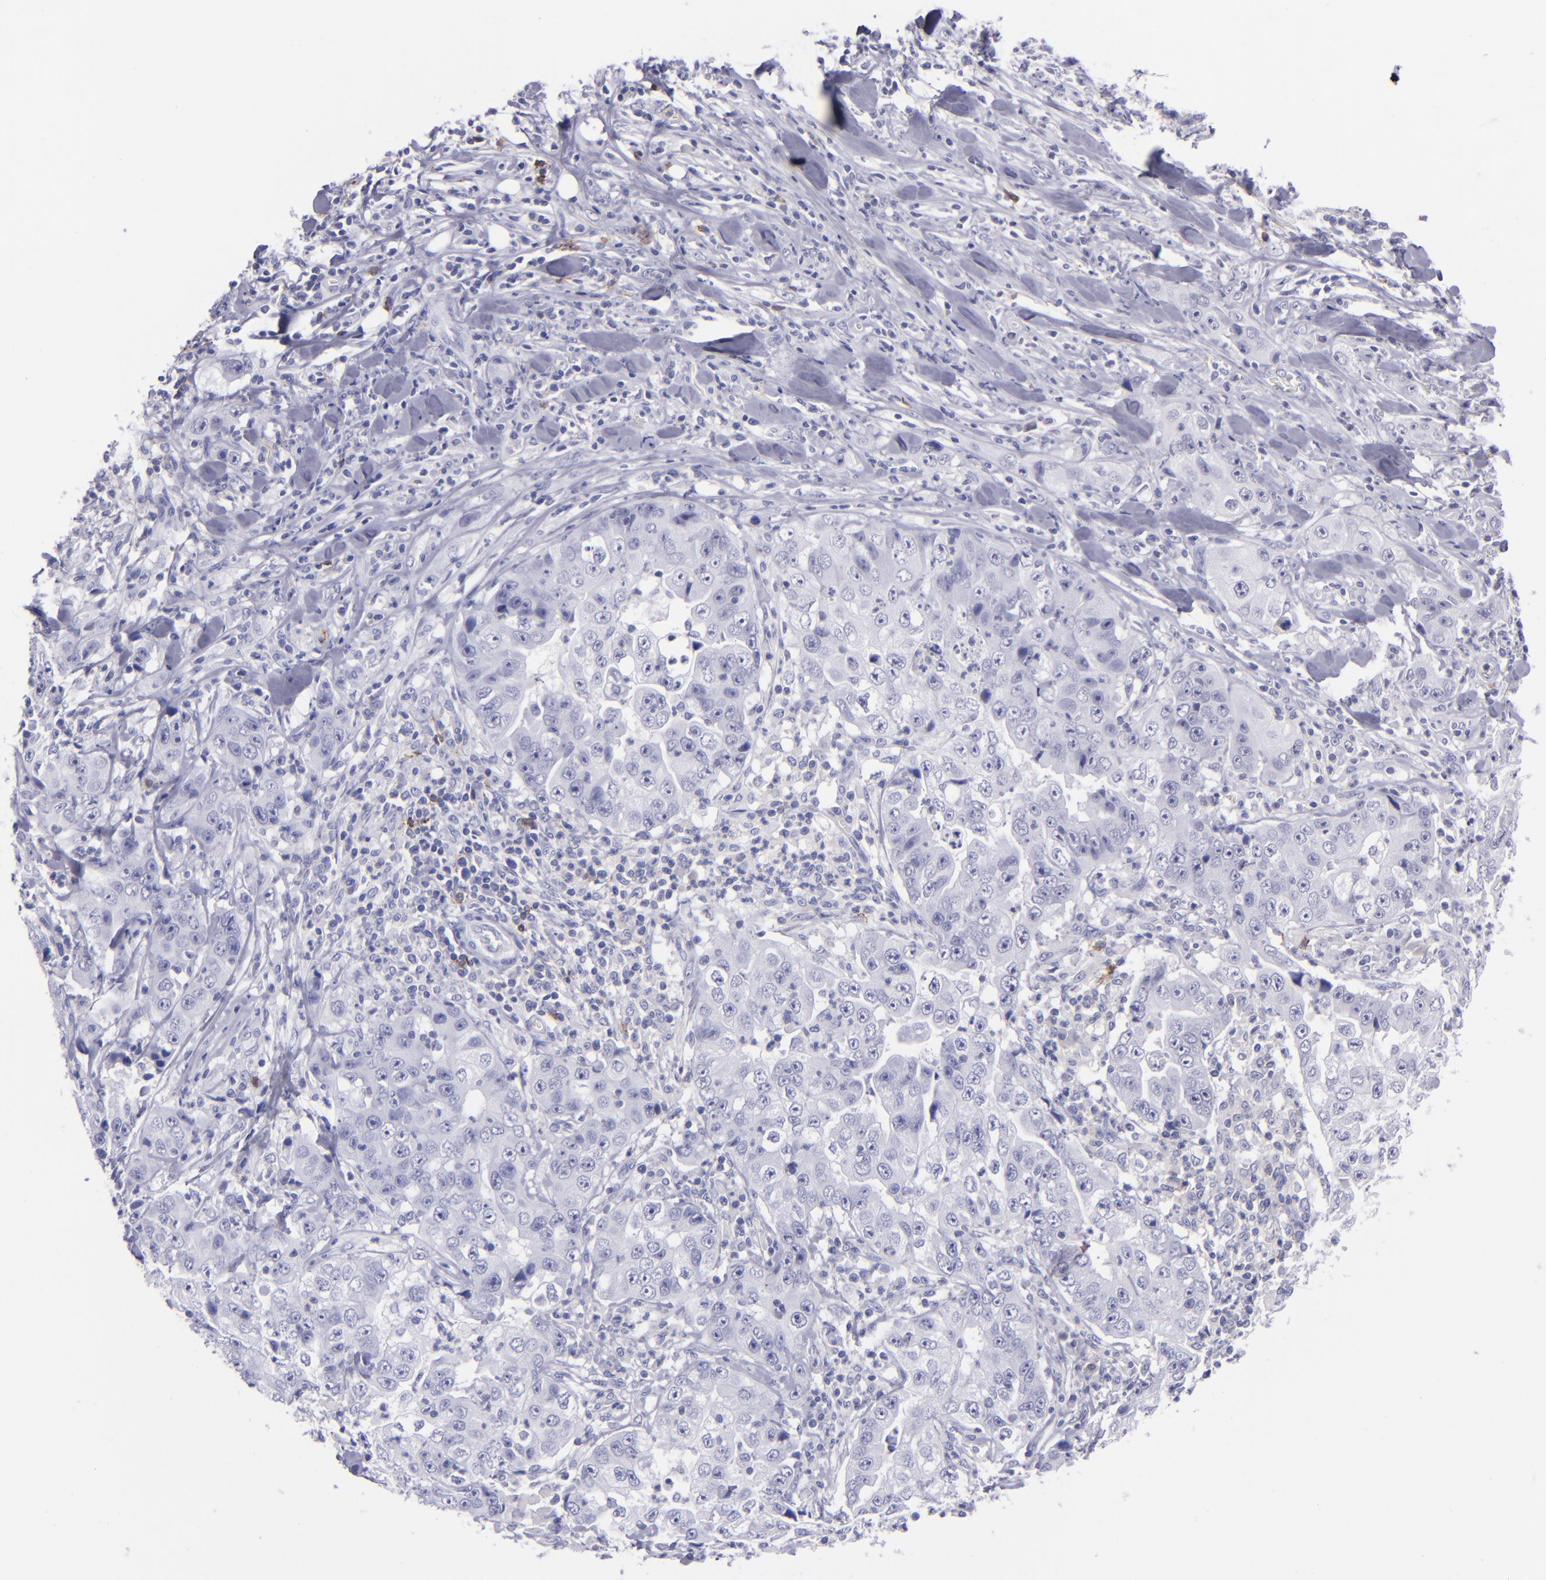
{"staining": {"intensity": "negative", "quantity": "none", "location": "none"}, "tissue": "lung cancer", "cell_type": "Tumor cells", "image_type": "cancer", "snomed": [{"axis": "morphology", "description": "Squamous cell carcinoma, NOS"}, {"axis": "topography", "description": "Lung"}], "caption": "Human squamous cell carcinoma (lung) stained for a protein using IHC displays no expression in tumor cells.", "gene": "CD37", "patient": {"sex": "male", "age": 64}}